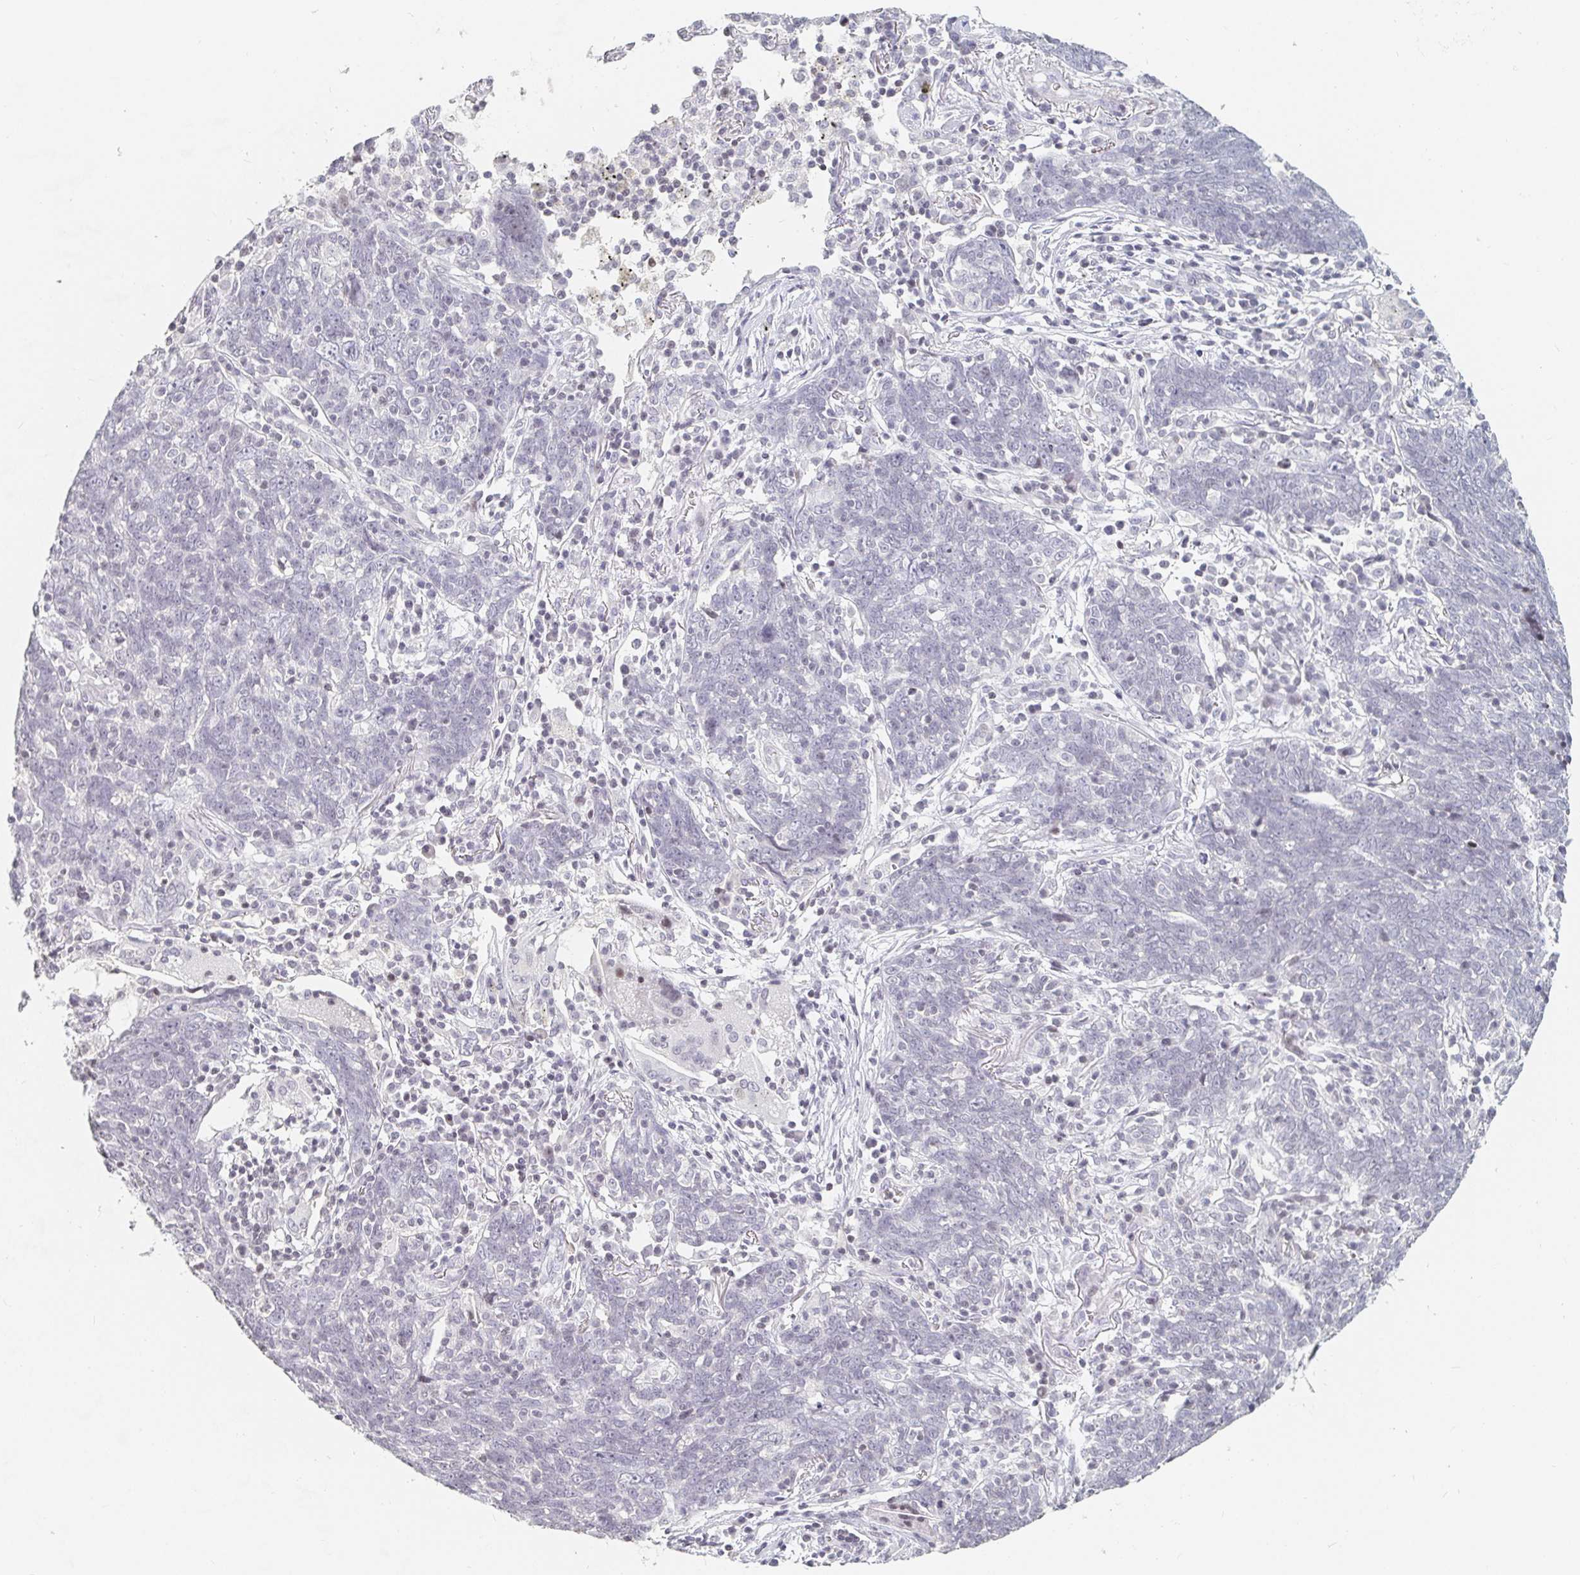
{"staining": {"intensity": "negative", "quantity": "none", "location": "none"}, "tissue": "lung cancer", "cell_type": "Tumor cells", "image_type": "cancer", "snomed": [{"axis": "morphology", "description": "Squamous cell carcinoma, NOS"}, {"axis": "topography", "description": "Lung"}], "caption": "DAB (3,3'-diaminobenzidine) immunohistochemical staining of human lung cancer reveals no significant positivity in tumor cells. (DAB immunohistochemistry with hematoxylin counter stain).", "gene": "NME9", "patient": {"sex": "female", "age": 72}}